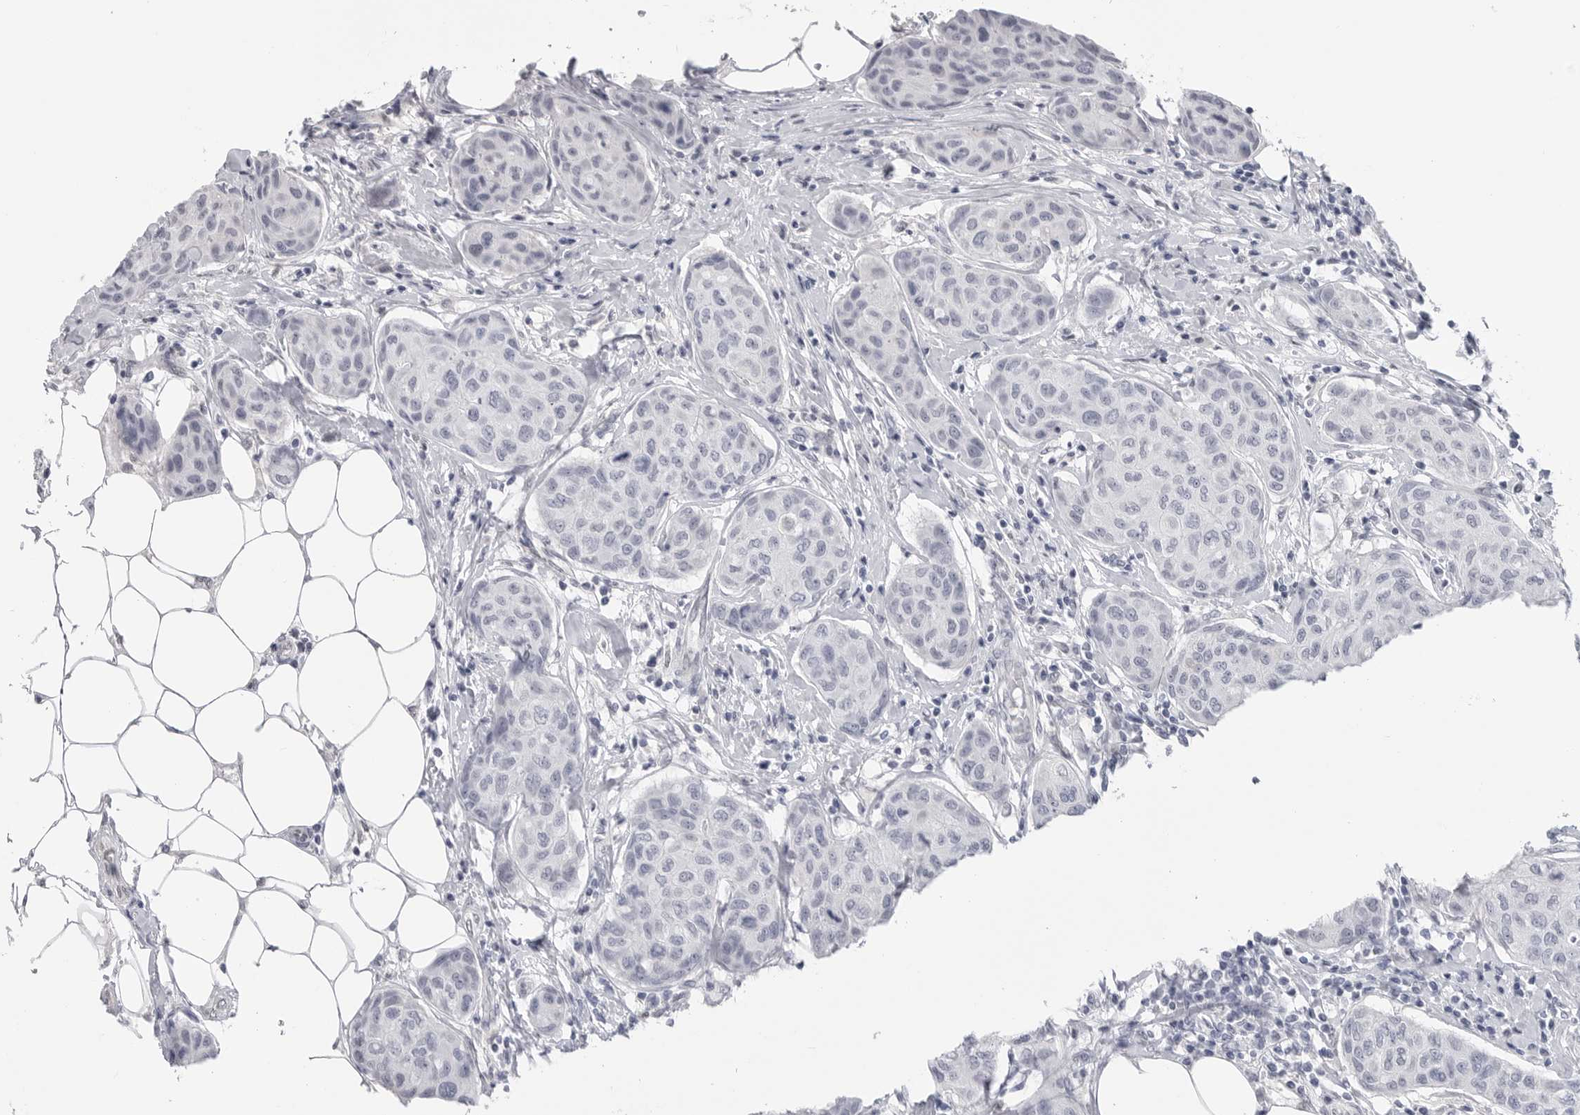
{"staining": {"intensity": "negative", "quantity": "none", "location": "none"}, "tissue": "breast cancer", "cell_type": "Tumor cells", "image_type": "cancer", "snomed": [{"axis": "morphology", "description": "Duct carcinoma"}, {"axis": "topography", "description": "Breast"}], "caption": "Tumor cells show no significant protein expression in breast cancer (intraductal carcinoma).", "gene": "PNPO", "patient": {"sex": "female", "age": 80}}